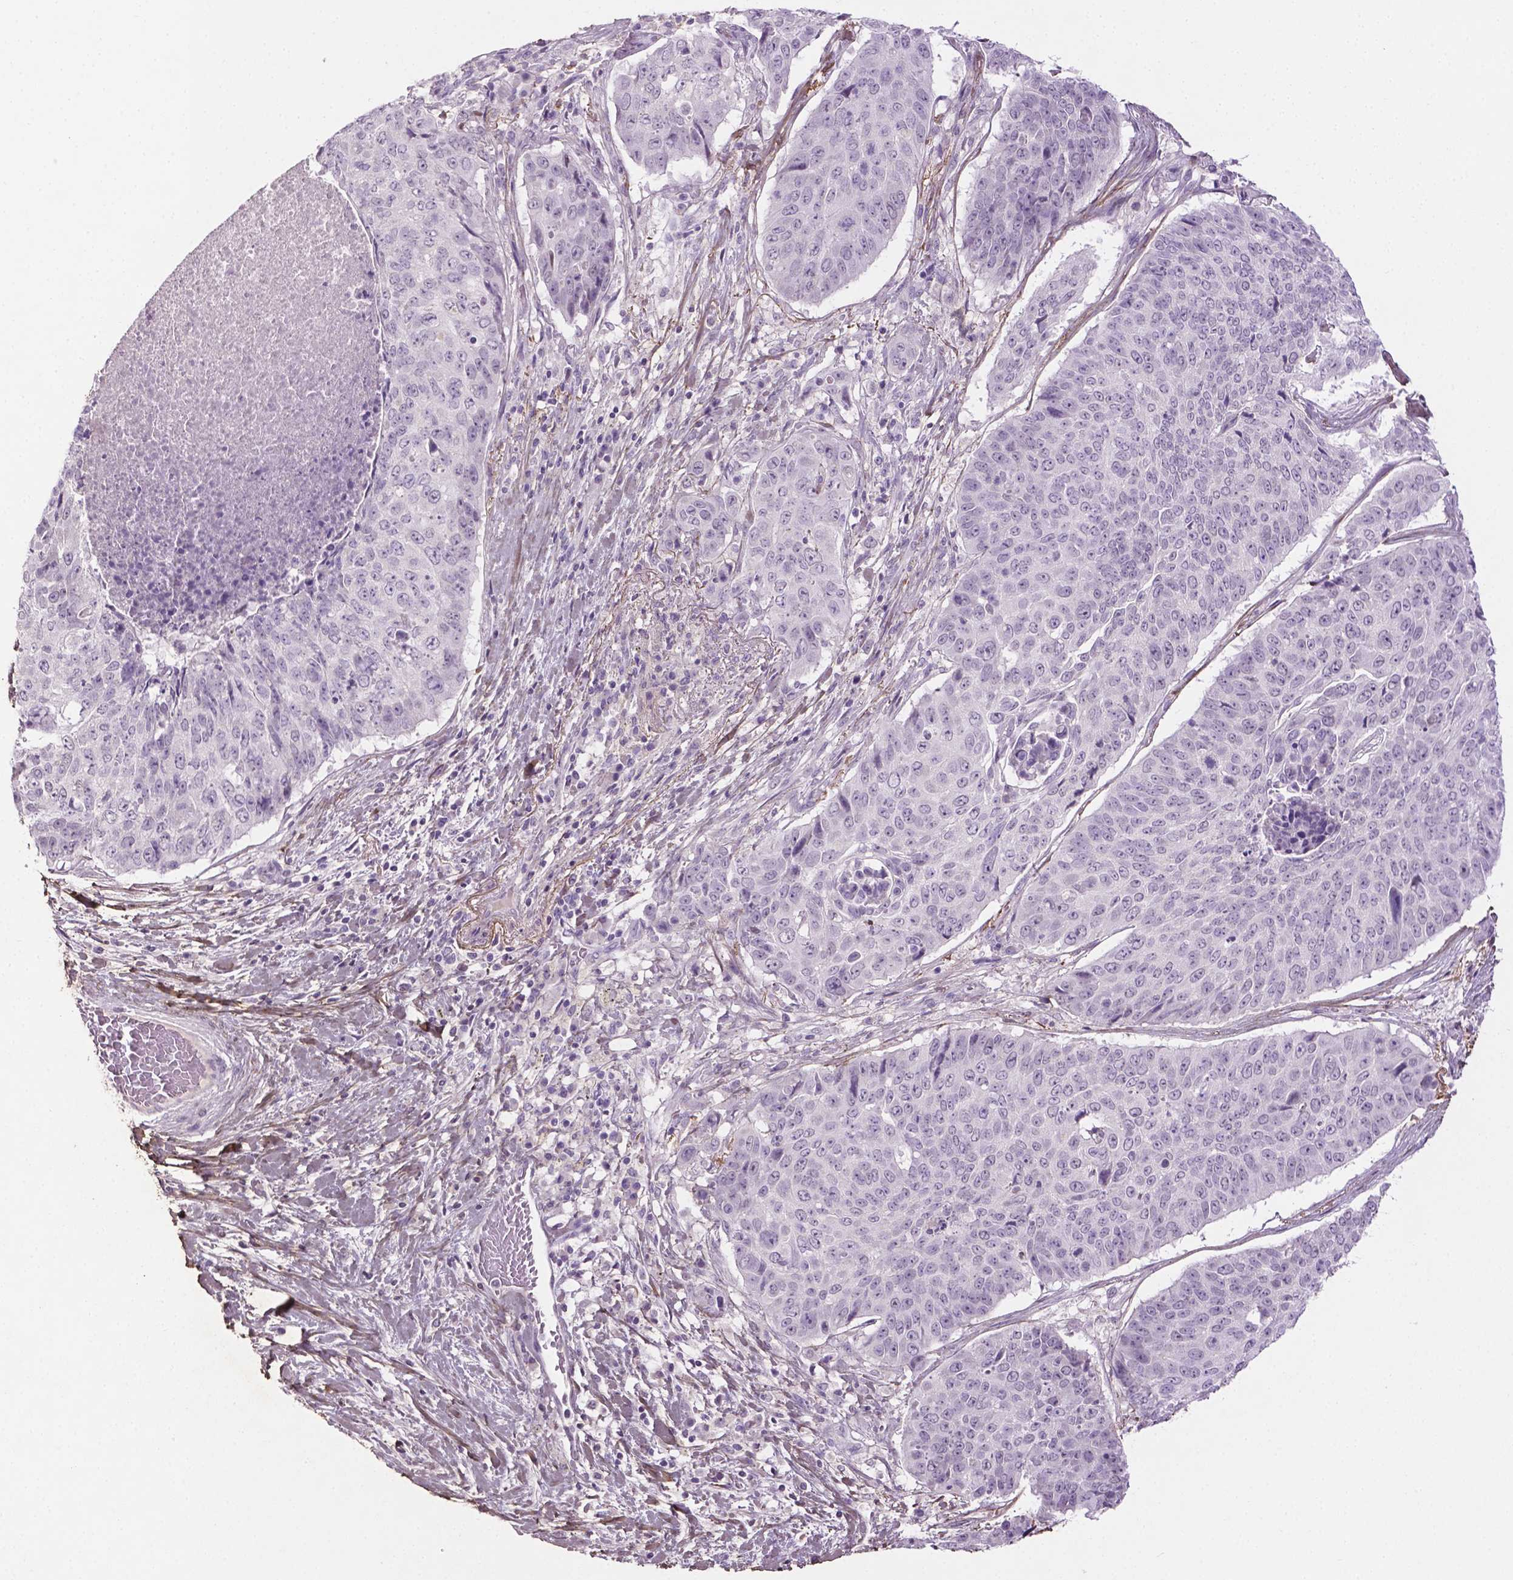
{"staining": {"intensity": "negative", "quantity": "none", "location": "none"}, "tissue": "lung cancer", "cell_type": "Tumor cells", "image_type": "cancer", "snomed": [{"axis": "morphology", "description": "Normal tissue, NOS"}, {"axis": "morphology", "description": "Squamous cell carcinoma, NOS"}, {"axis": "topography", "description": "Bronchus"}, {"axis": "topography", "description": "Lung"}], "caption": "A high-resolution image shows immunohistochemistry staining of squamous cell carcinoma (lung), which displays no significant staining in tumor cells.", "gene": "DLG2", "patient": {"sex": "male", "age": 64}}